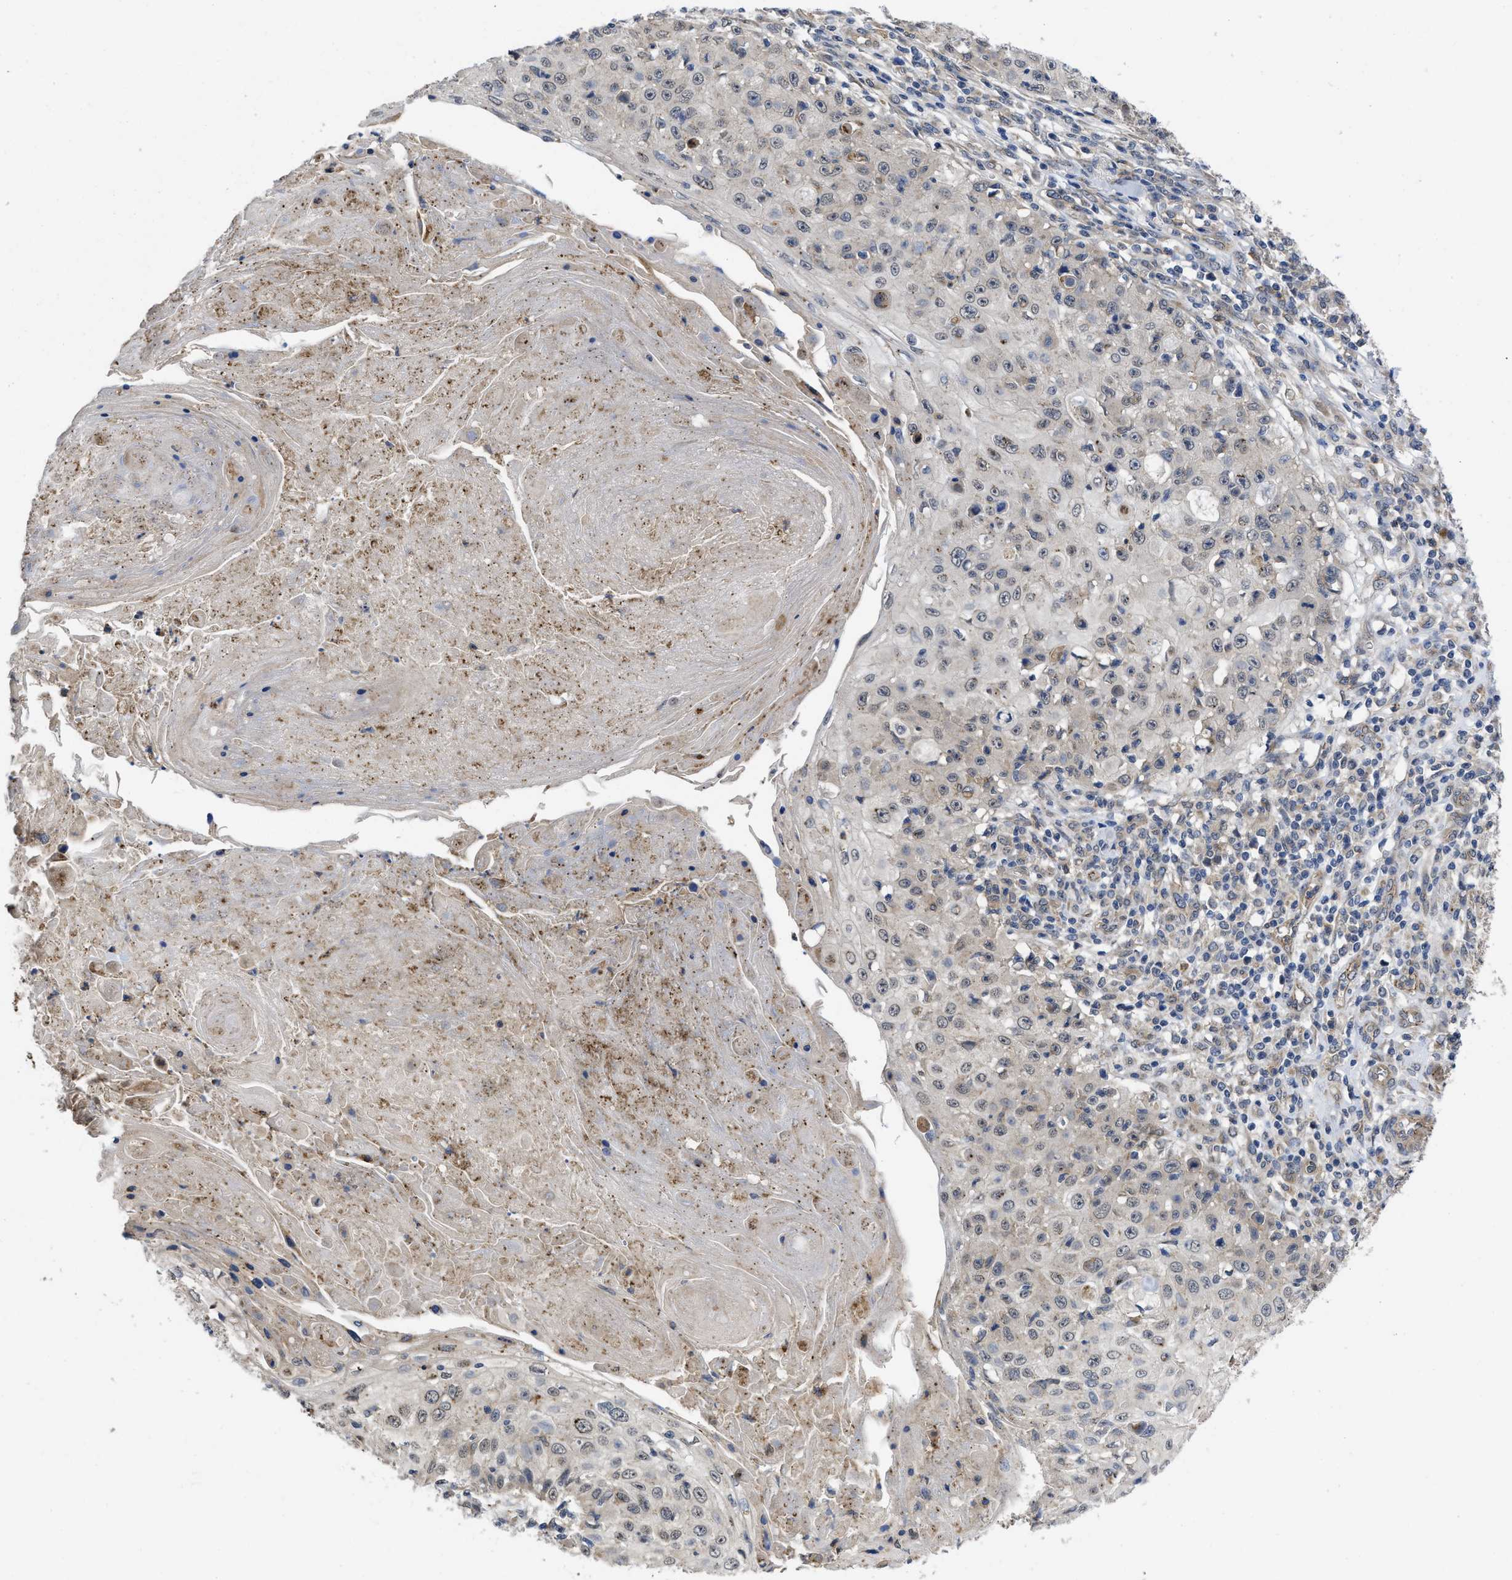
{"staining": {"intensity": "negative", "quantity": "none", "location": "none"}, "tissue": "skin cancer", "cell_type": "Tumor cells", "image_type": "cancer", "snomed": [{"axis": "morphology", "description": "Squamous cell carcinoma, NOS"}, {"axis": "topography", "description": "Skin"}], "caption": "The photomicrograph displays no significant expression in tumor cells of skin squamous cell carcinoma. (Brightfield microscopy of DAB IHC at high magnification).", "gene": "PKD2", "patient": {"sex": "male", "age": 86}}